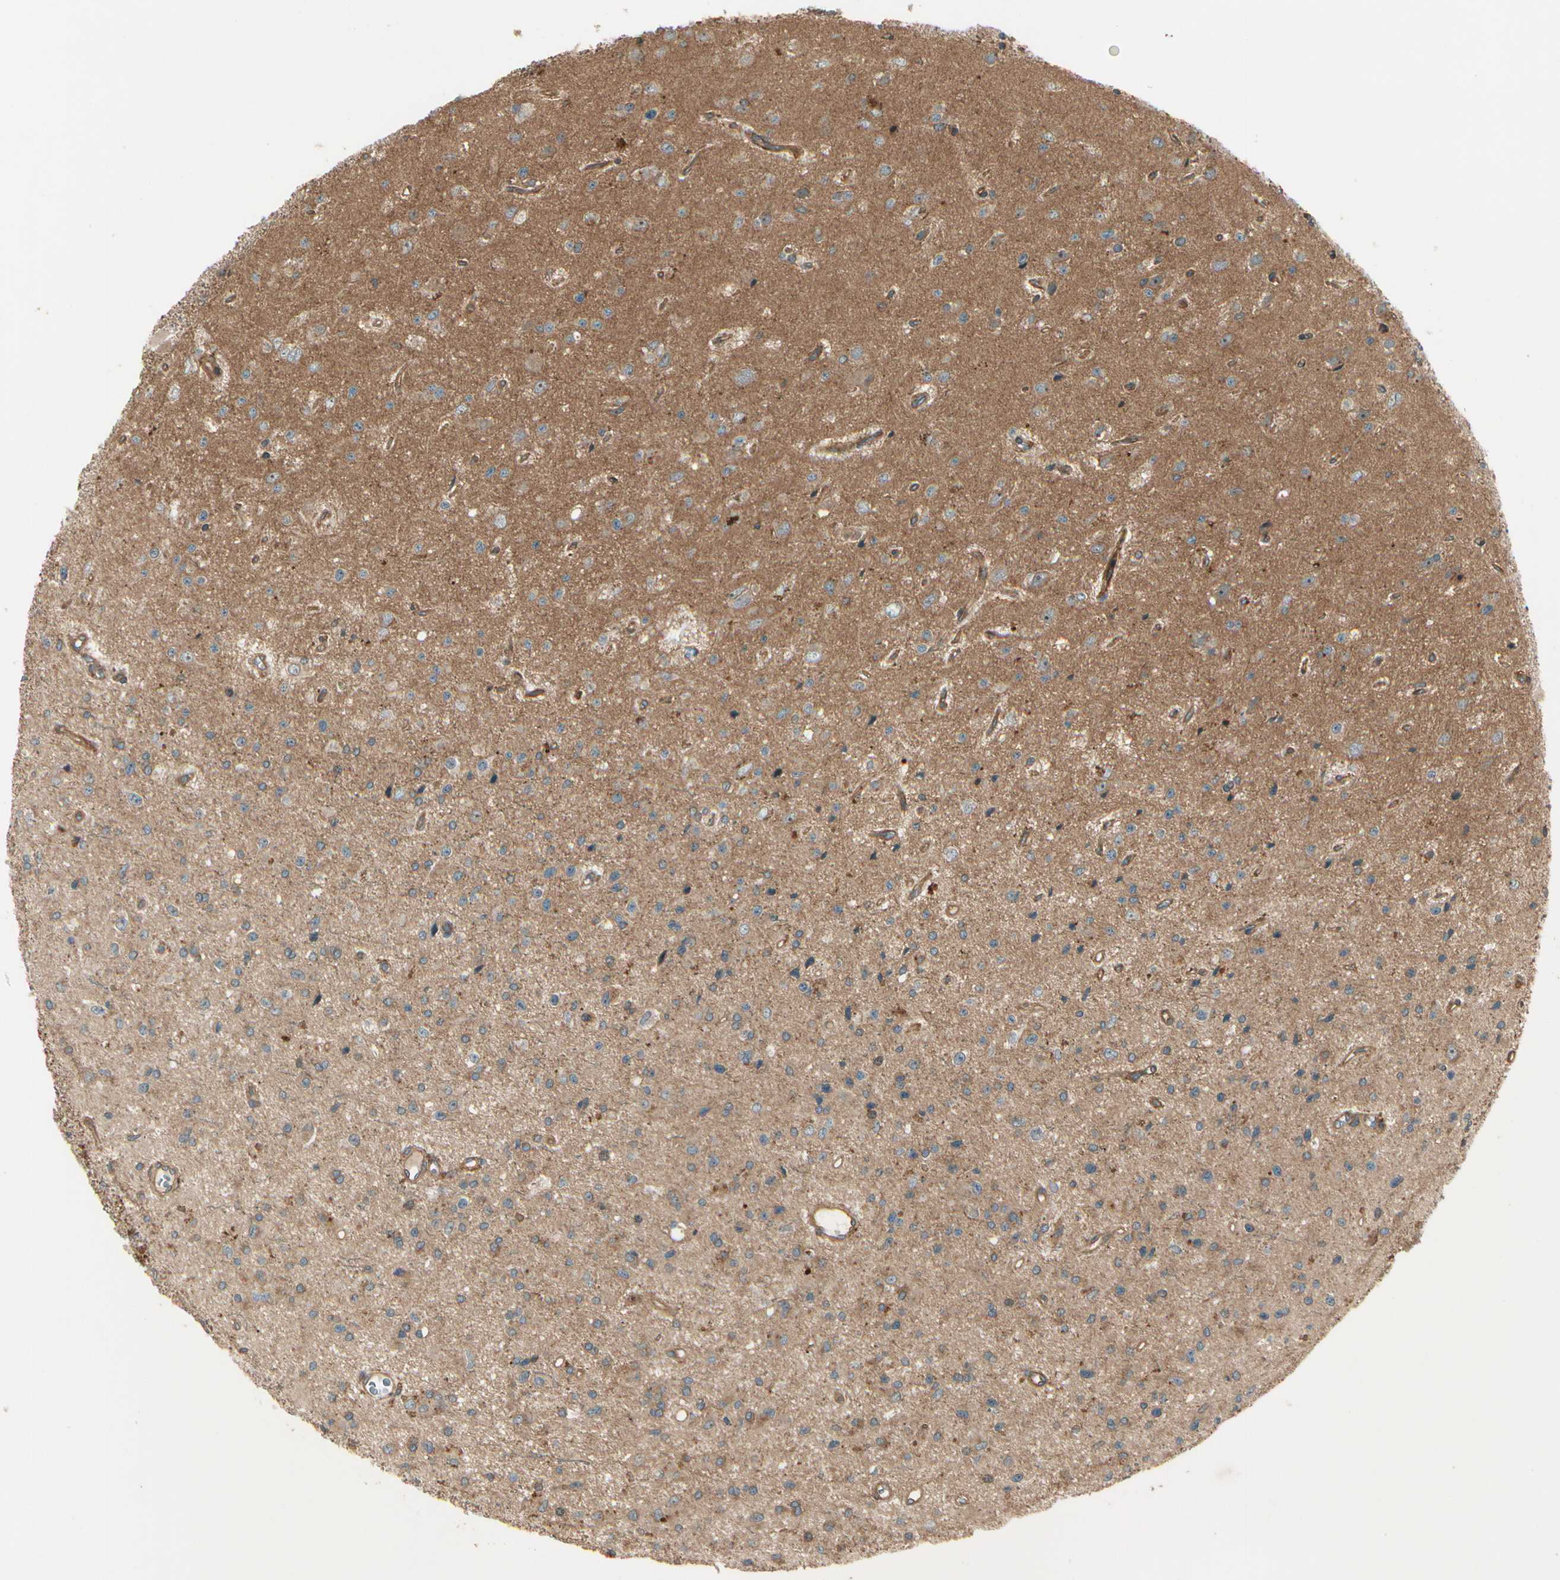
{"staining": {"intensity": "weak", "quantity": ">75%", "location": "cytoplasmic/membranous"}, "tissue": "glioma", "cell_type": "Tumor cells", "image_type": "cancer", "snomed": [{"axis": "morphology", "description": "Glioma, malignant, Low grade"}, {"axis": "topography", "description": "Brain"}], "caption": "IHC of human glioma shows low levels of weak cytoplasmic/membranous positivity in about >75% of tumor cells. Nuclei are stained in blue.", "gene": "FKBP15", "patient": {"sex": "male", "age": 58}}